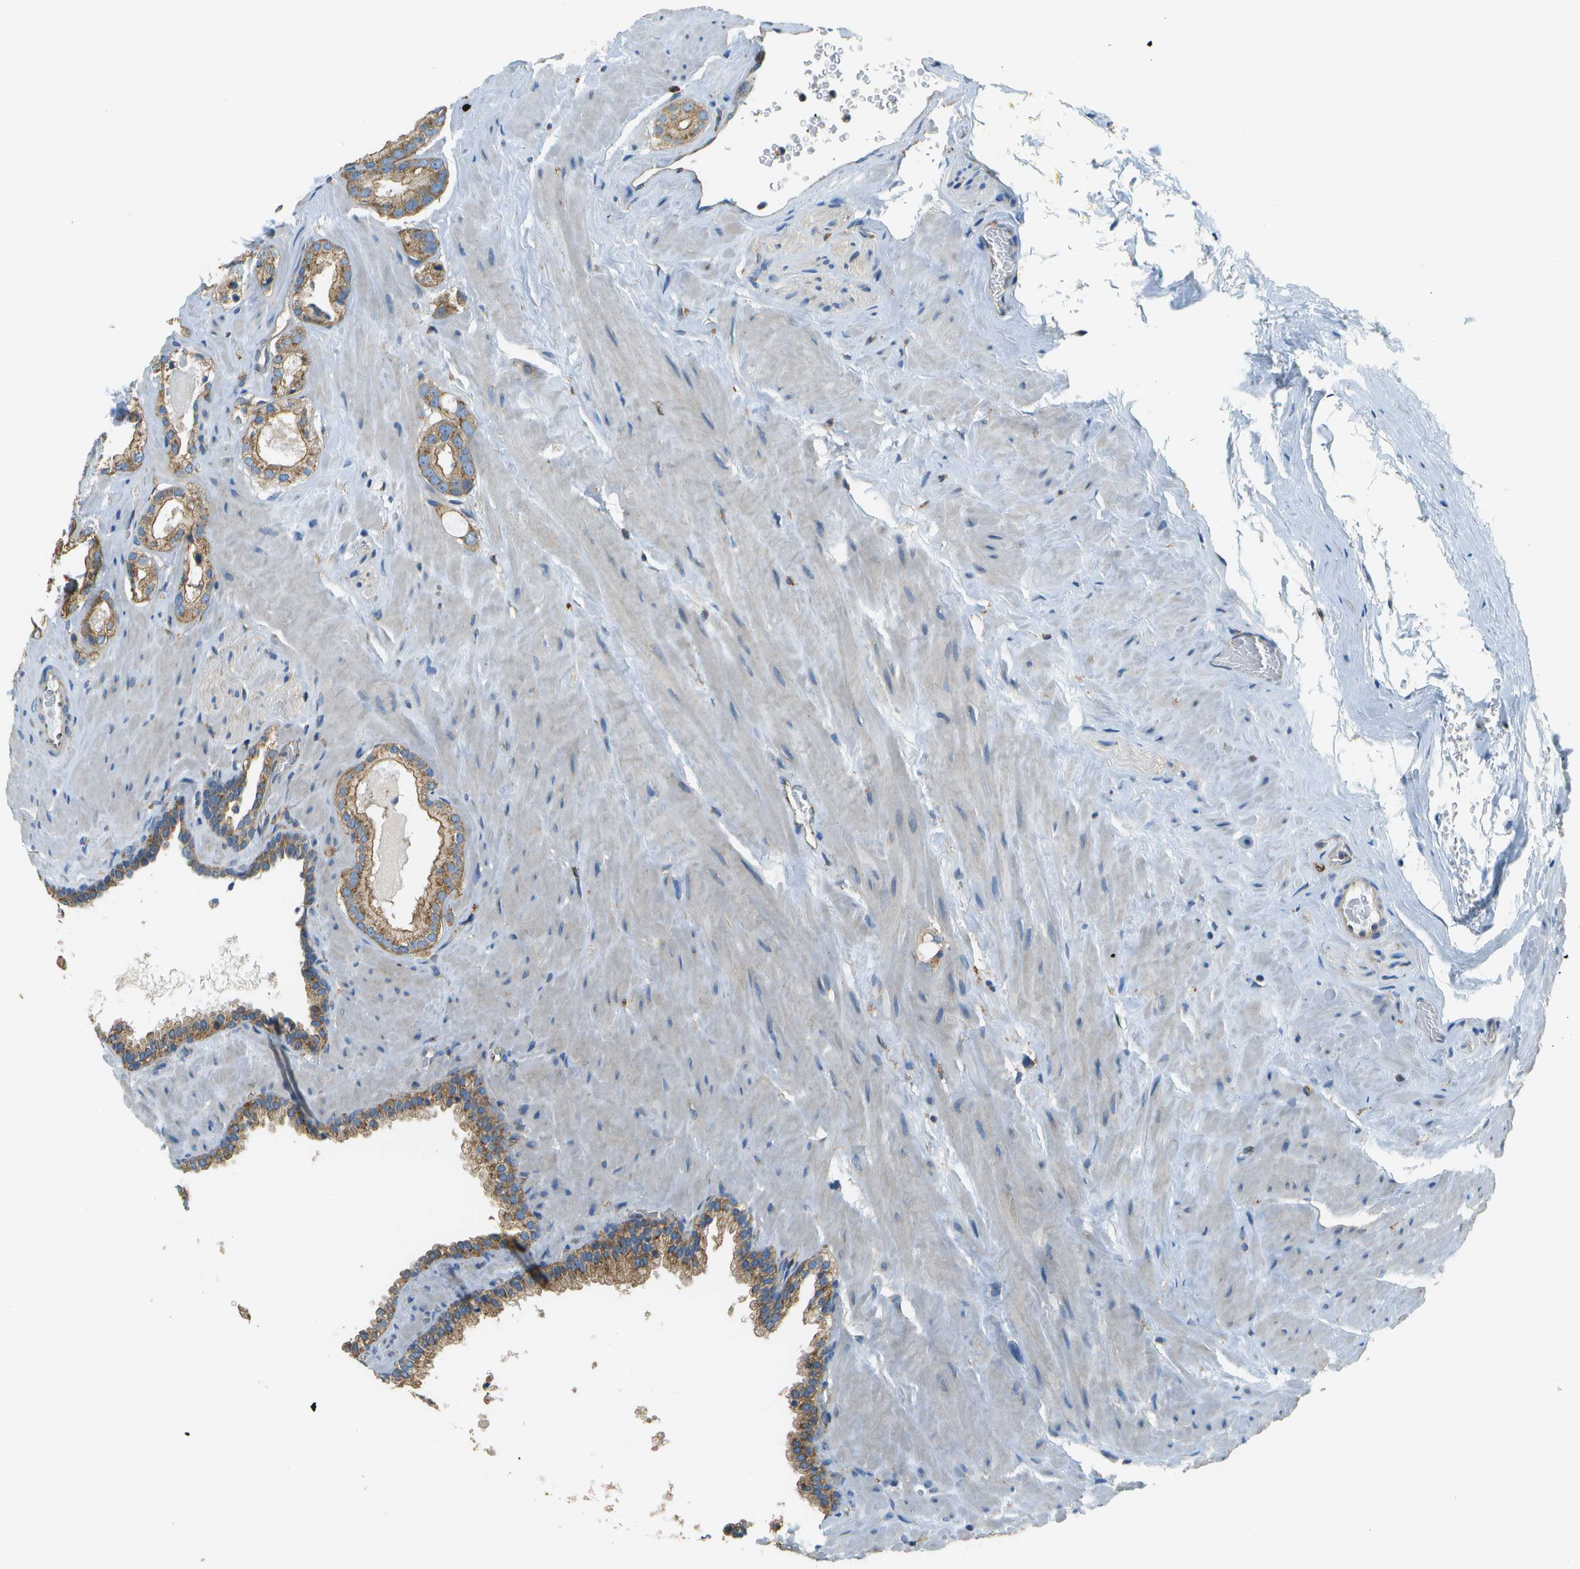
{"staining": {"intensity": "moderate", "quantity": ">75%", "location": "cytoplasmic/membranous"}, "tissue": "prostate cancer", "cell_type": "Tumor cells", "image_type": "cancer", "snomed": [{"axis": "morphology", "description": "Adenocarcinoma, High grade"}, {"axis": "topography", "description": "Prostate"}], "caption": "This photomicrograph reveals prostate cancer stained with immunohistochemistry (IHC) to label a protein in brown. The cytoplasmic/membranous of tumor cells show moderate positivity for the protein. Nuclei are counter-stained blue.", "gene": "CLTC", "patient": {"sex": "male", "age": 64}}